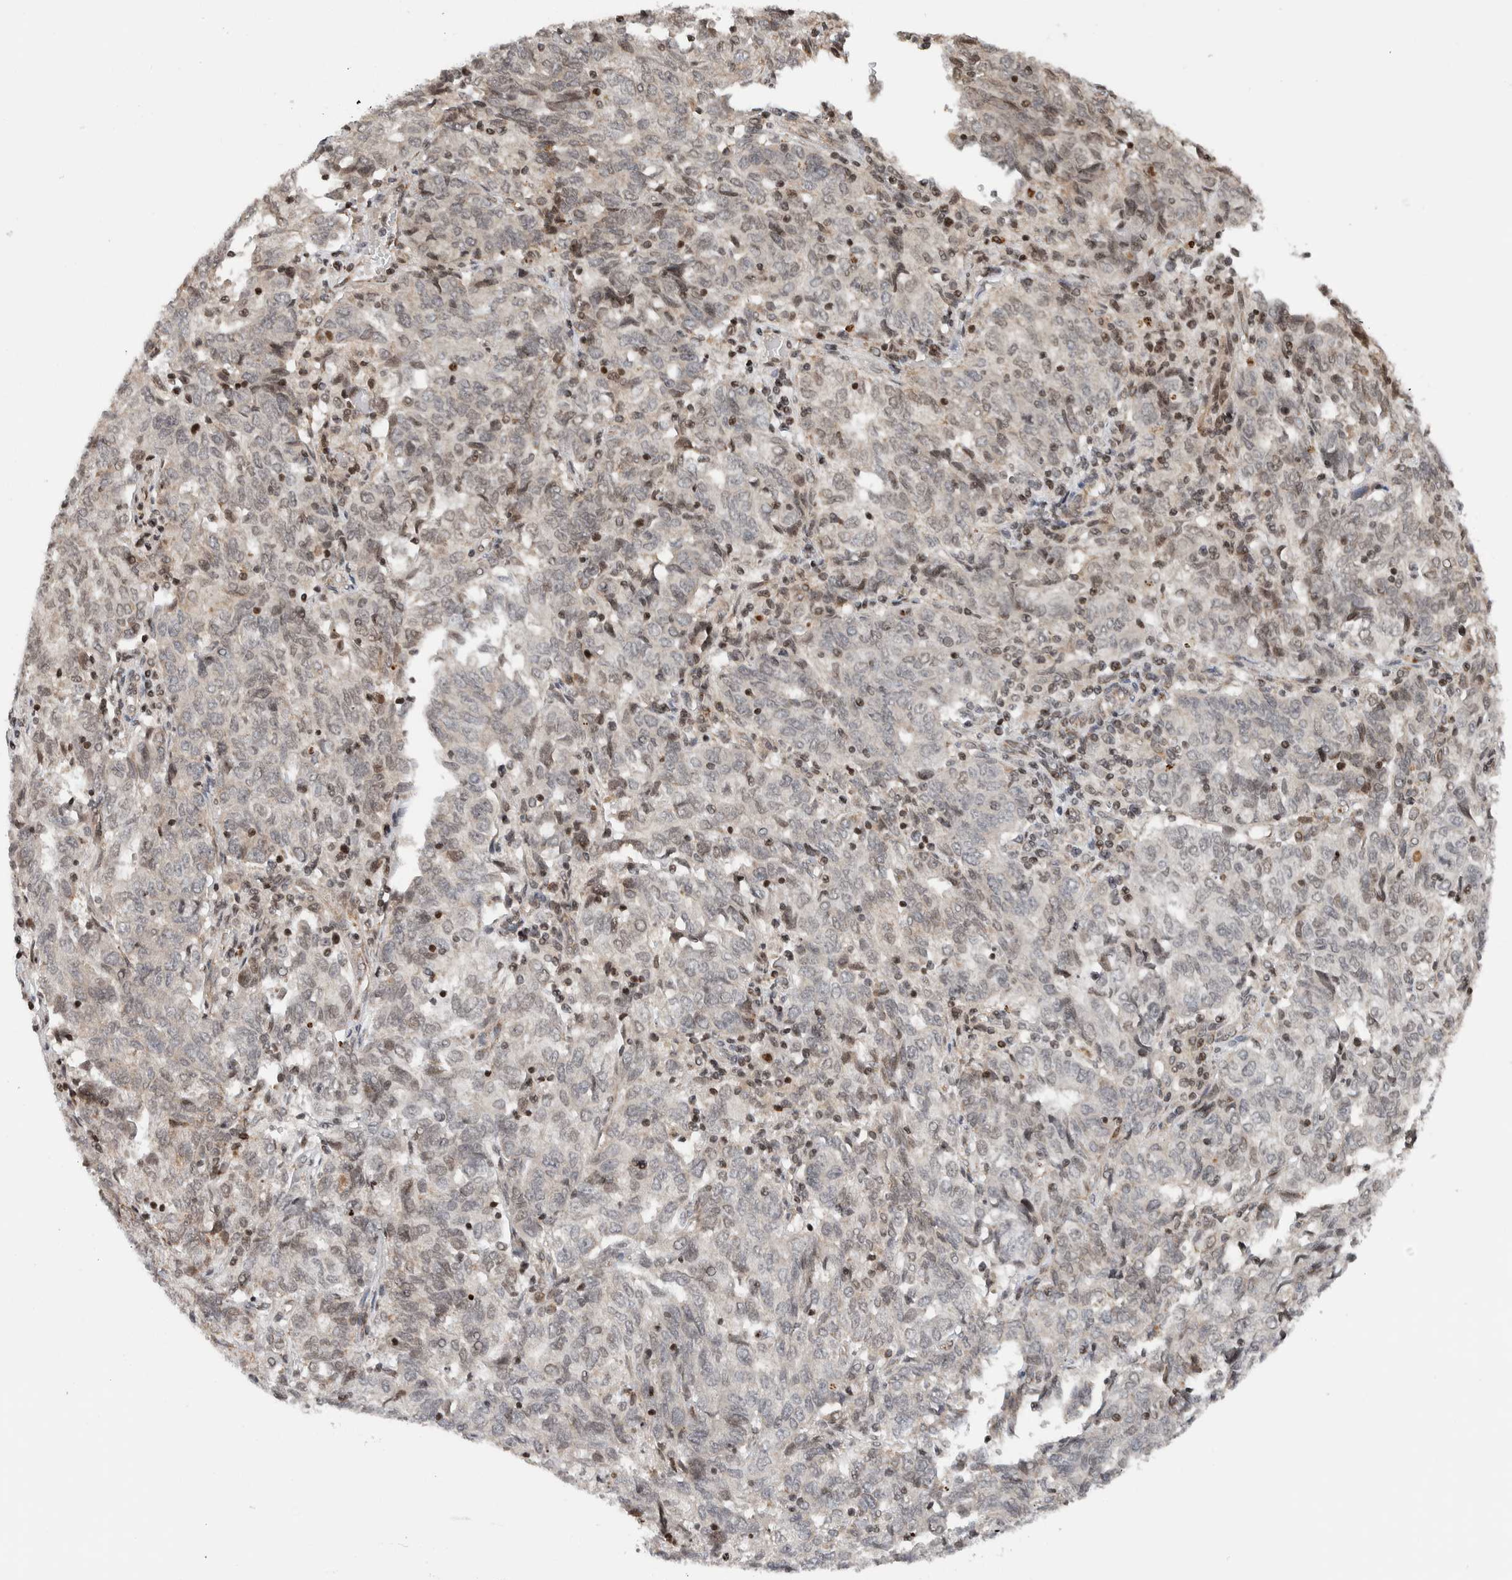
{"staining": {"intensity": "weak", "quantity": "<25%", "location": "nuclear"}, "tissue": "endometrial cancer", "cell_type": "Tumor cells", "image_type": "cancer", "snomed": [{"axis": "morphology", "description": "Adenocarcinoma, NOS"}, {"axis": "topography", "description": "Endometrium"}], "caption": "High magnification brightfield microscopy of adenocarcinoma (endometrial) stained with DAB (3,3'-diaminobenzidine) (brown) and counterstained with hematoxylin (blue): tumor cells show no significant expression. The staining was performed using DAB to visualize the protein expression in brown, while the nuclei were stained in blue with hematoxylin (Magnification: 20x).", "gene": "NPLOC4", "patient": {"sex": "female", "age": 80}}